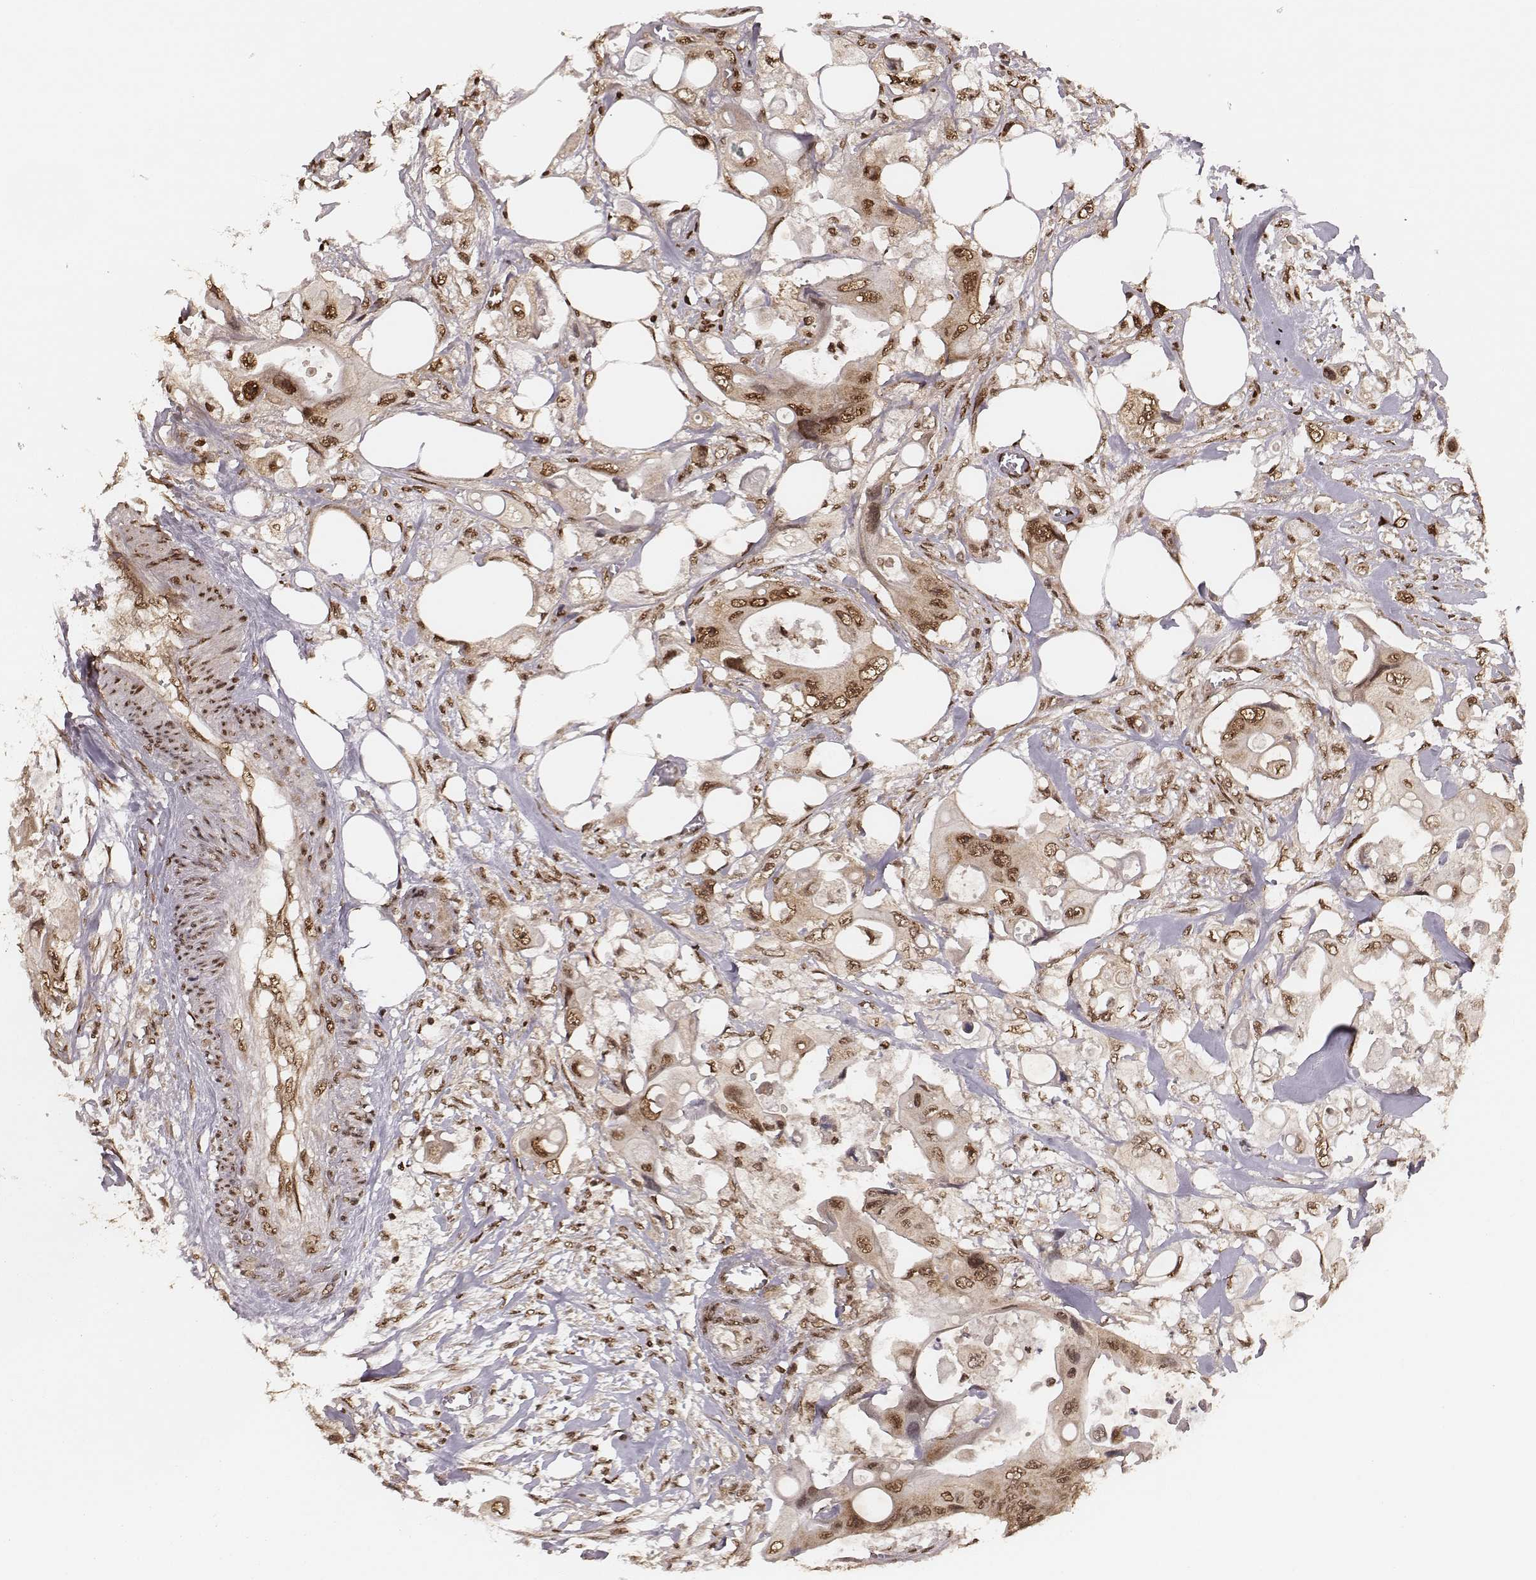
{"staining": {"intensity": "moderate", "quantity": ">75%", "location": "cytoplasmic/membranous,nuclear"}, "tissue": "colorectal cancer", "cell_type": "Tumor cells", "image_type": "cancer", "snomed": [{"axis": "morphology", "description": "Adenocarcinoma, NOS"}, {"axis": "topography", "description": "Rectum"}], "caption": "IHC of colorectal cancer (adenocarcinoma) shows medium levels of moderate cytoplasmic/membranous and nuclear staining in approximately >75% of tumor cells.", "gene": "NFX1", "patient": {"sex": "male", "age": 63}}